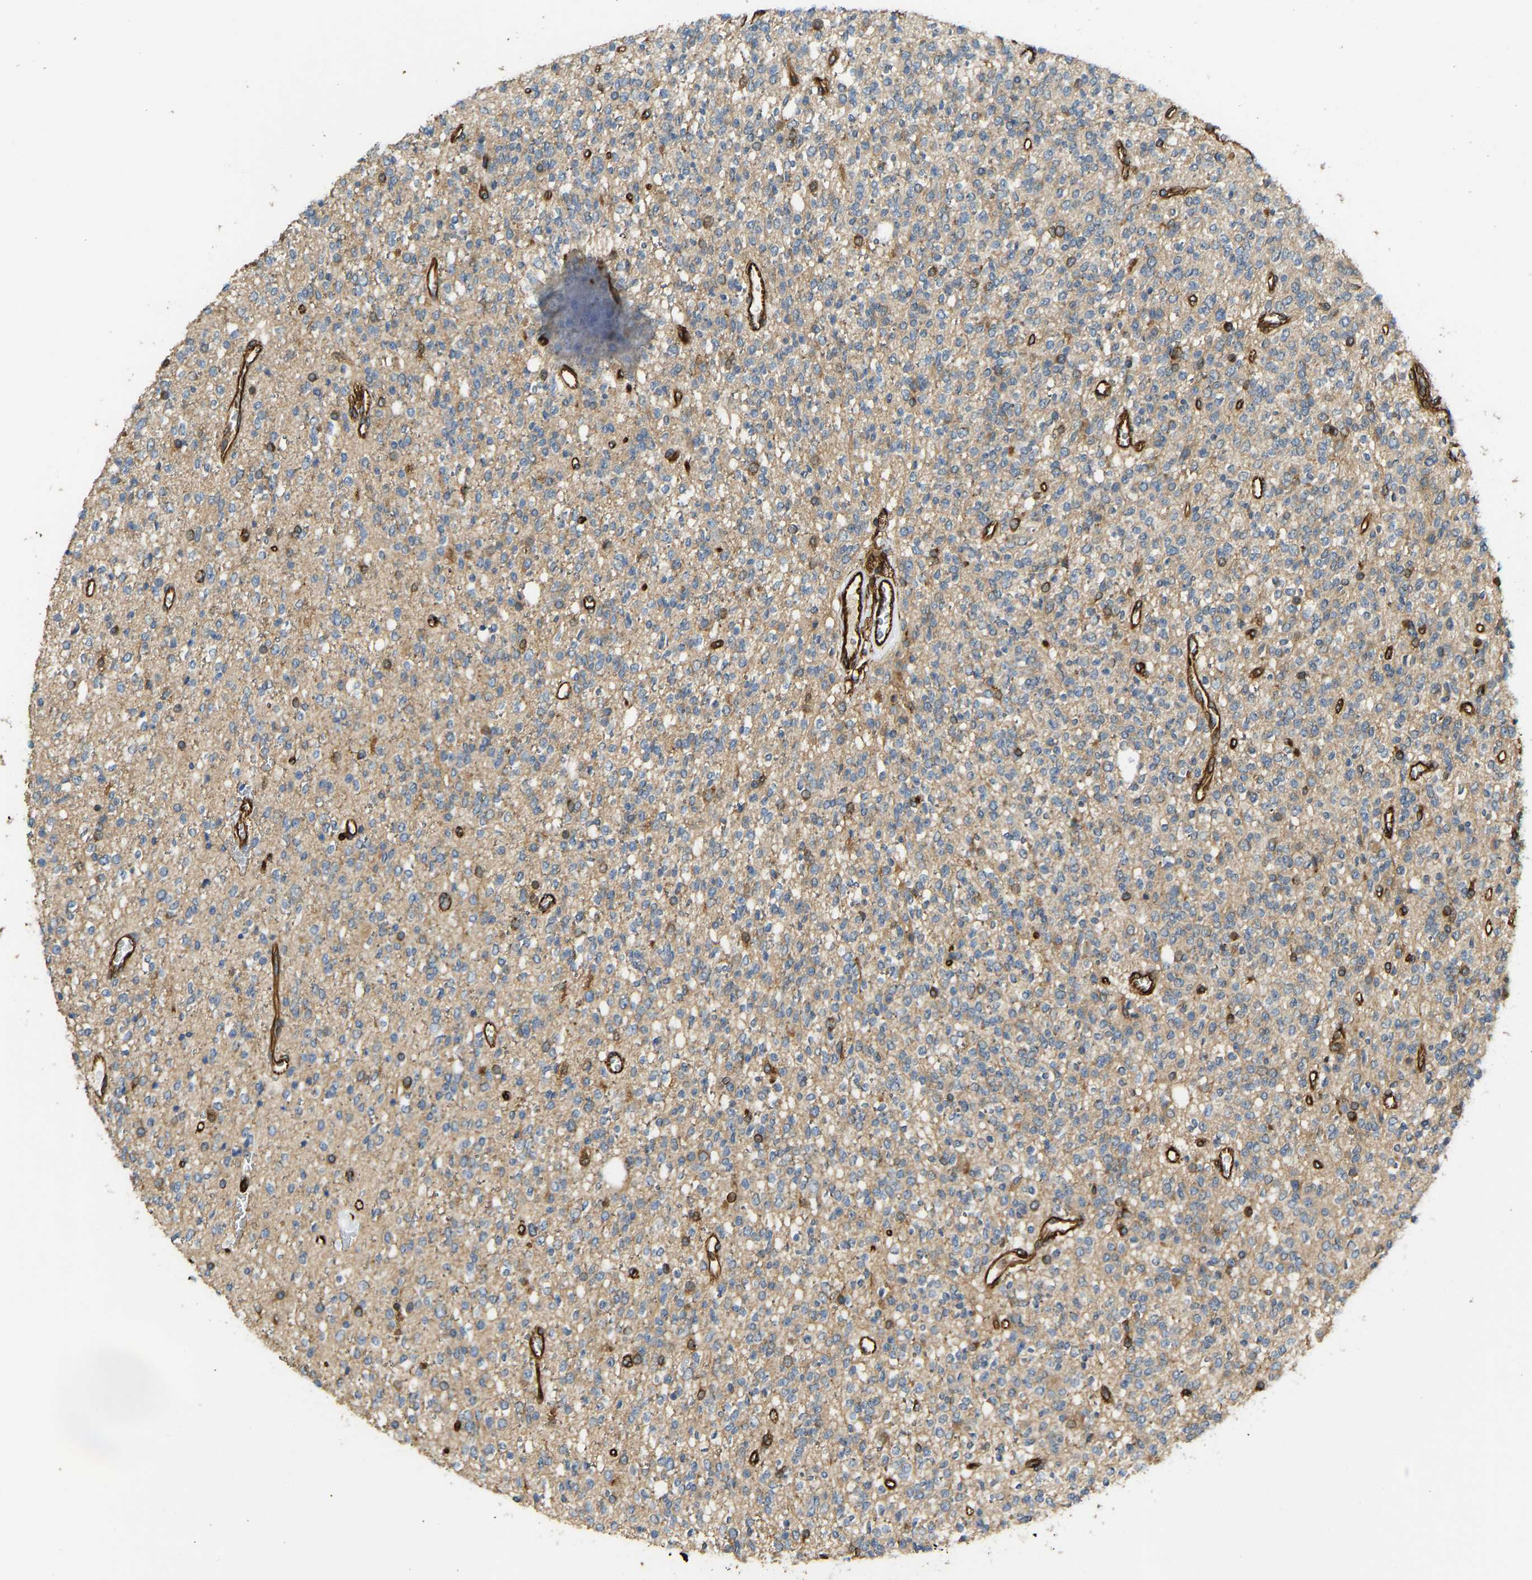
{"staining": {"intensity": "weak", "quantity": ">75%", "location": "cytoplasmic/membranous"}, "tissue": "glioma", "cell_type": "Tumor cells", "image_type": "cancer", "snomed": [{"axis": "morphology", "description": "Glioma, malignant, High grade"}, {"axis": "topography", "description": "Brain"}], "caption": "A micrograph of human malignant high-grade glioma stained for a protein displays weak cytoplasmic/membranous brown staining in tumor cells.", "gene": "BEX3", "patient": {"sex": "male", "age": 34}}